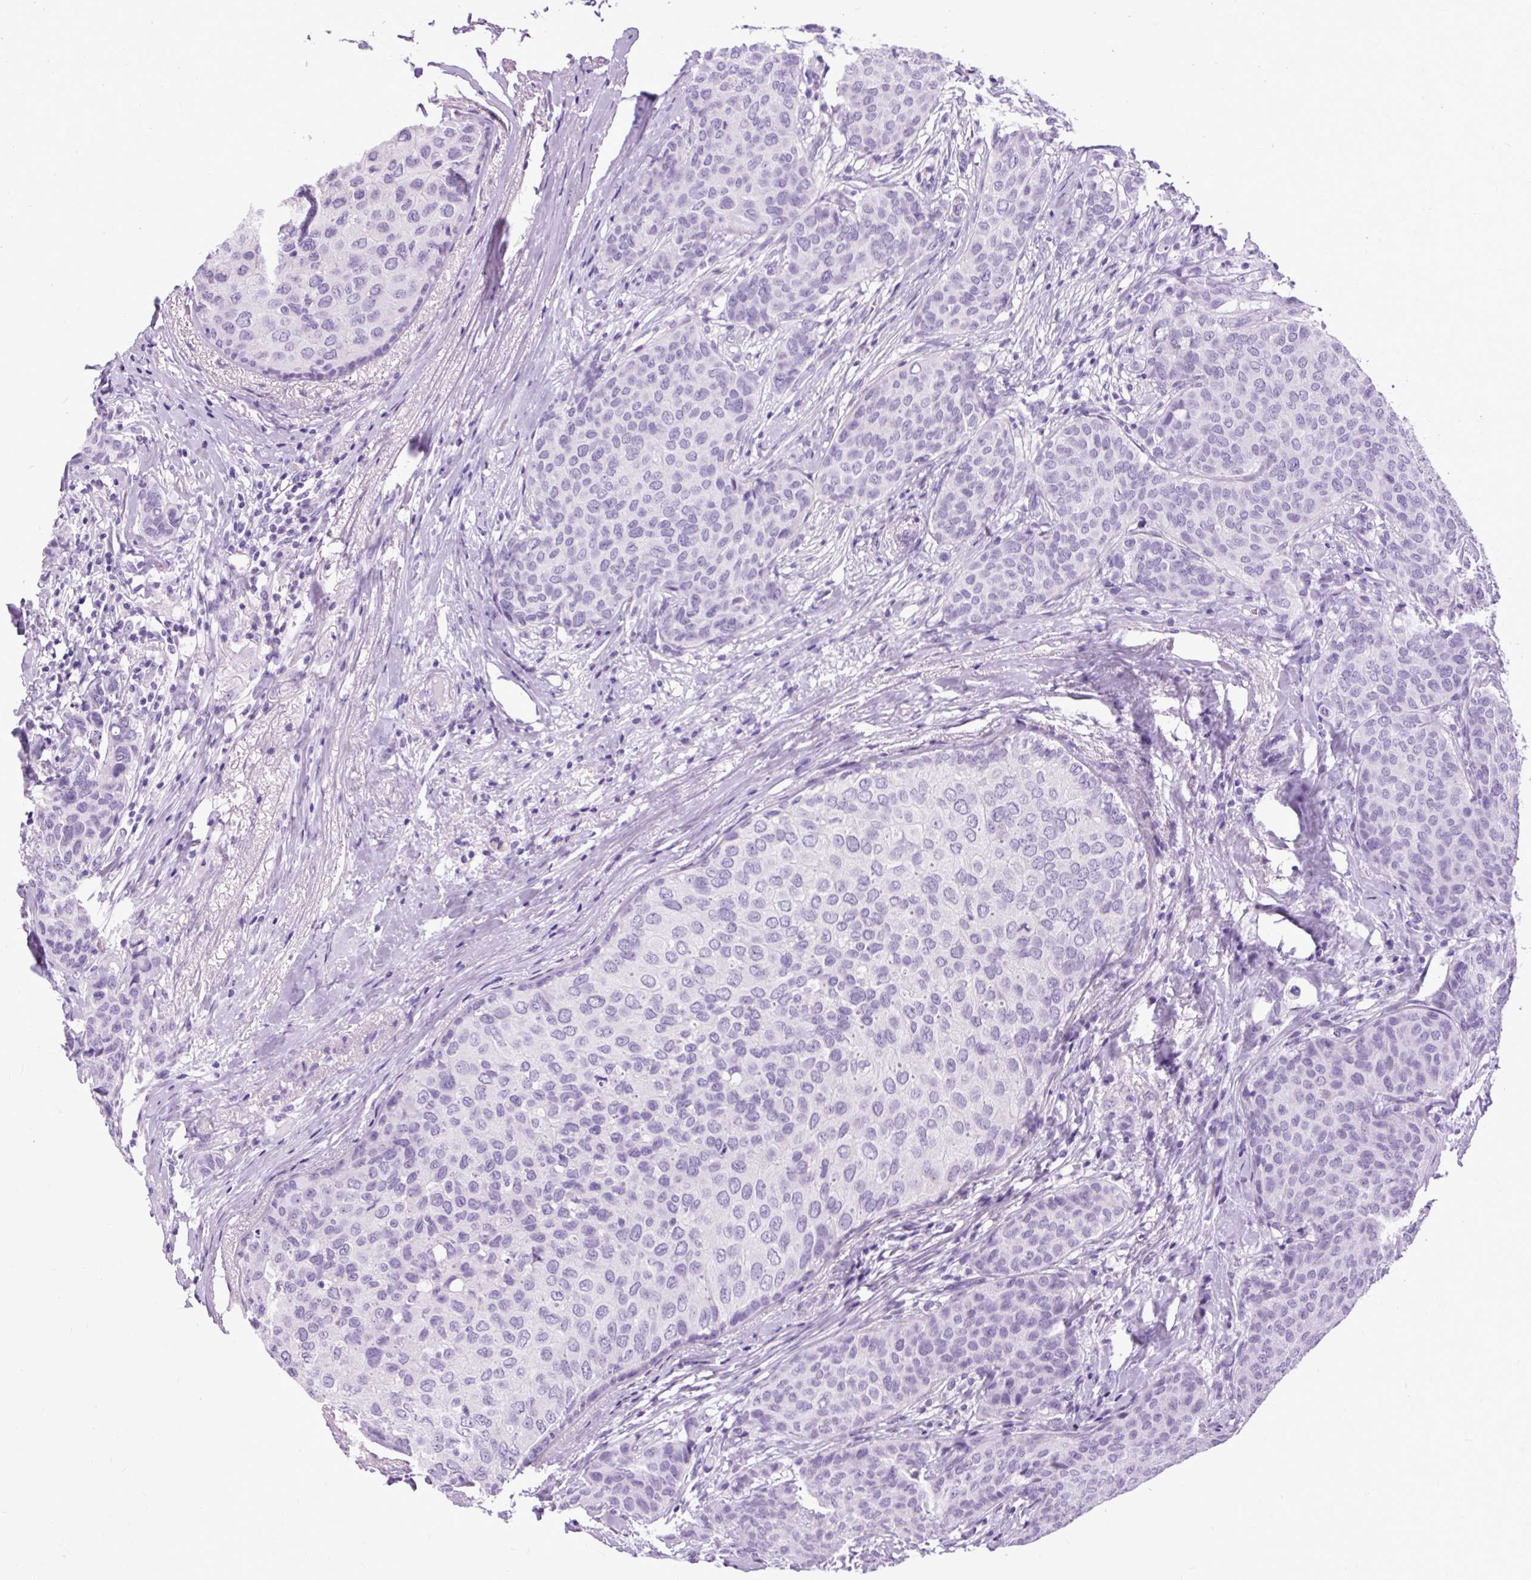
{"staining": {"intensity": "negative", "quantity": "none", "location": "none"}, "tissue": "breast cancer", "cell_type": "Tumor cells", "image_type": "cancer", "snomed": [{"axis": "morphology", "description": "Duct carcinoma"}, {"axis": "topography", "description": "Breast"}], "caption": "This is a image of IHC staining of breast cancer (invasive ductal carcinoma), which shows no staining in tumor cells.", "gene": "DPP6", "patient": {"sex": "female", "age": 47}}